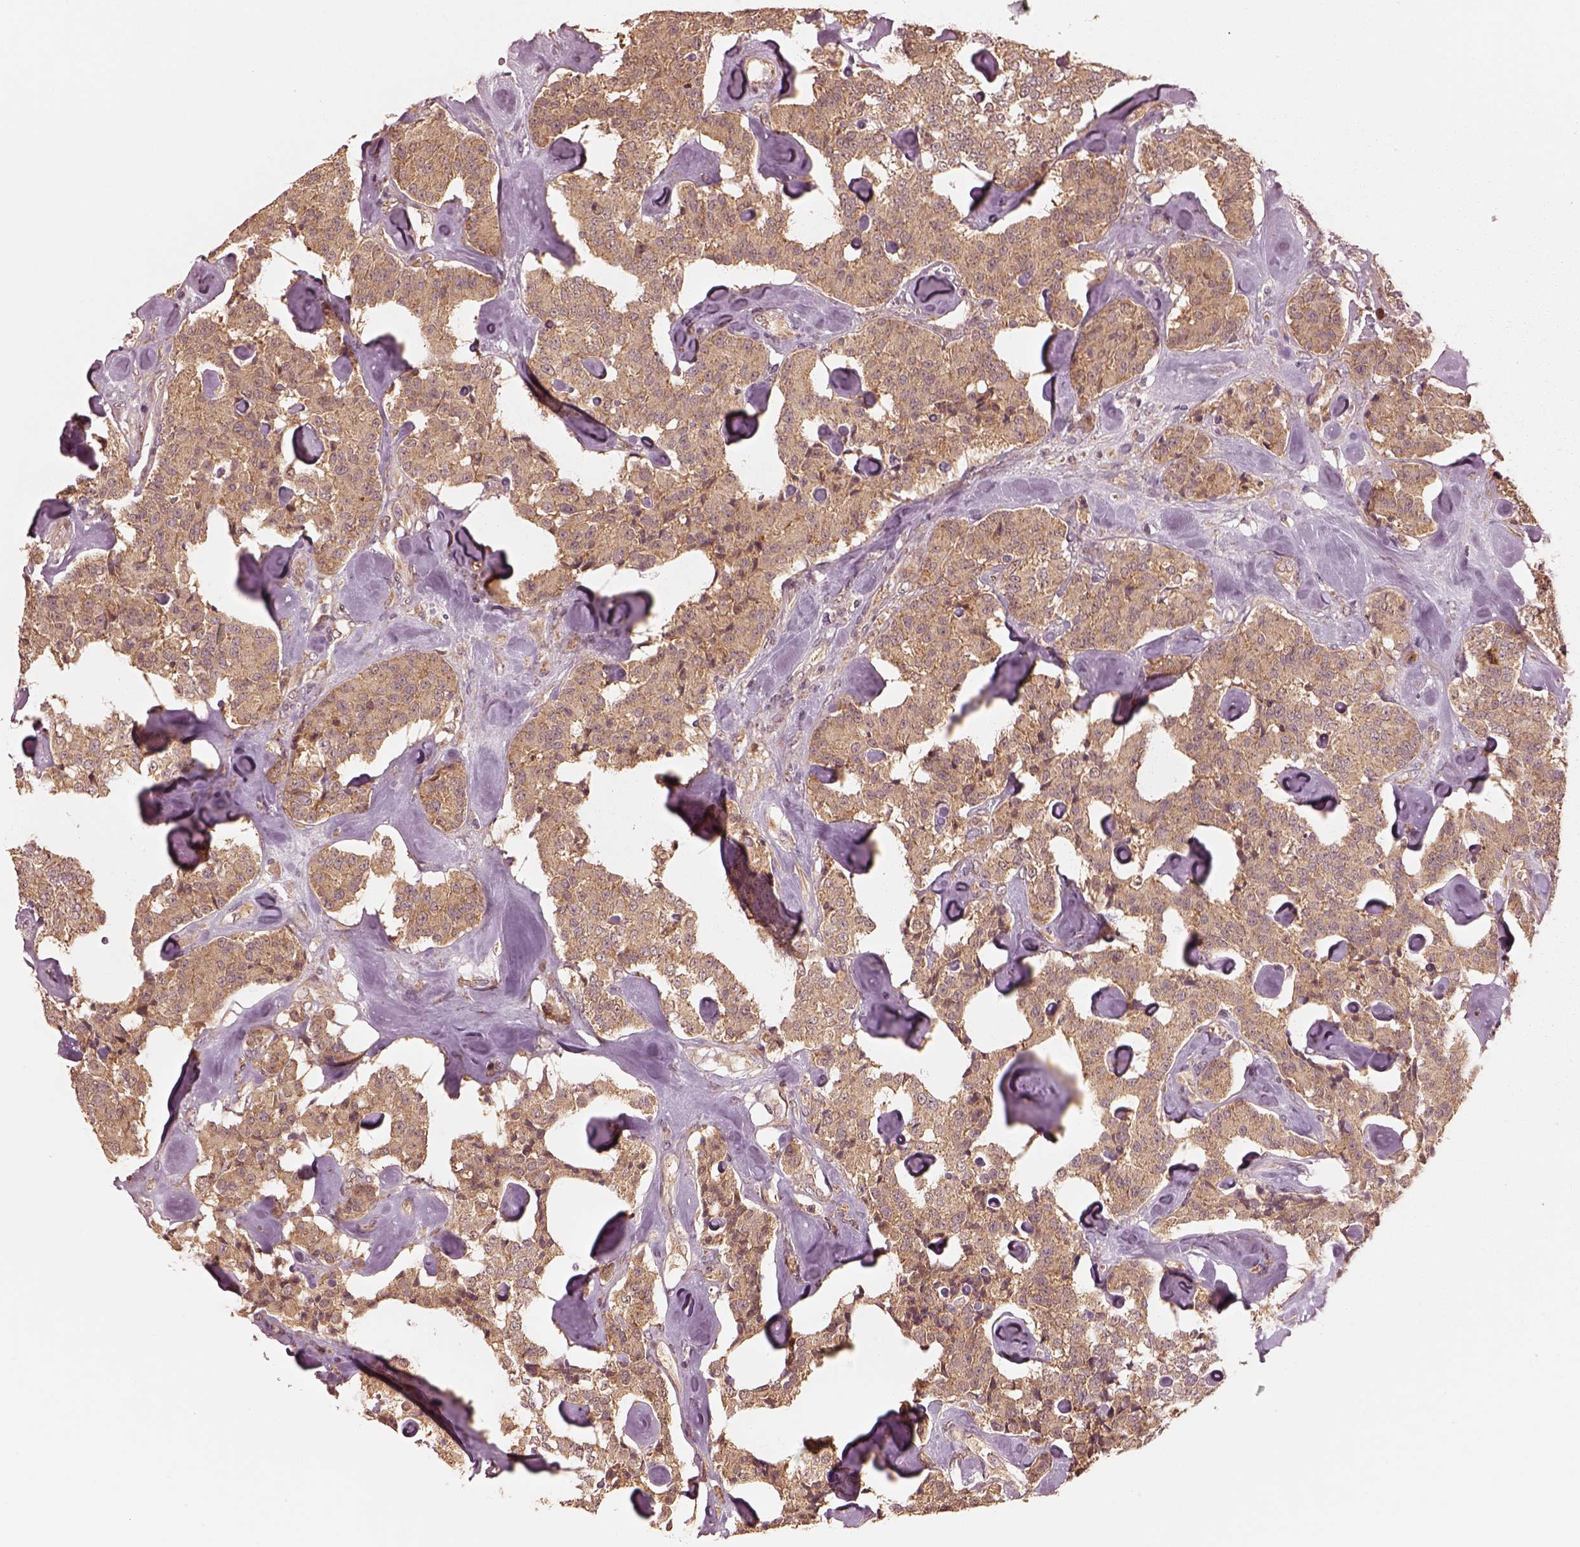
{"staining": {"intensity": "moderate", "quantity": ">75%", "location": "cytoplasmic/membranous"}, "tissue": "carcinoid", "cell_type": "Tumor cells", "image_type": "cancer", "snomed": [{"axis": "morphology", "description": "Carcinoid, malignant, NOS"}, {"axis": "topography", "description": "Pancreas"}], "caption": "A photomicrograph showing moderate cytoplasmic/membranous staining in approximately >75% of tumor cells in carcinoid (malignant), as visualized by brown immunohistochemical staining.", "gene": "RPS5", "patient": {"sex": "male", "age": 41}}